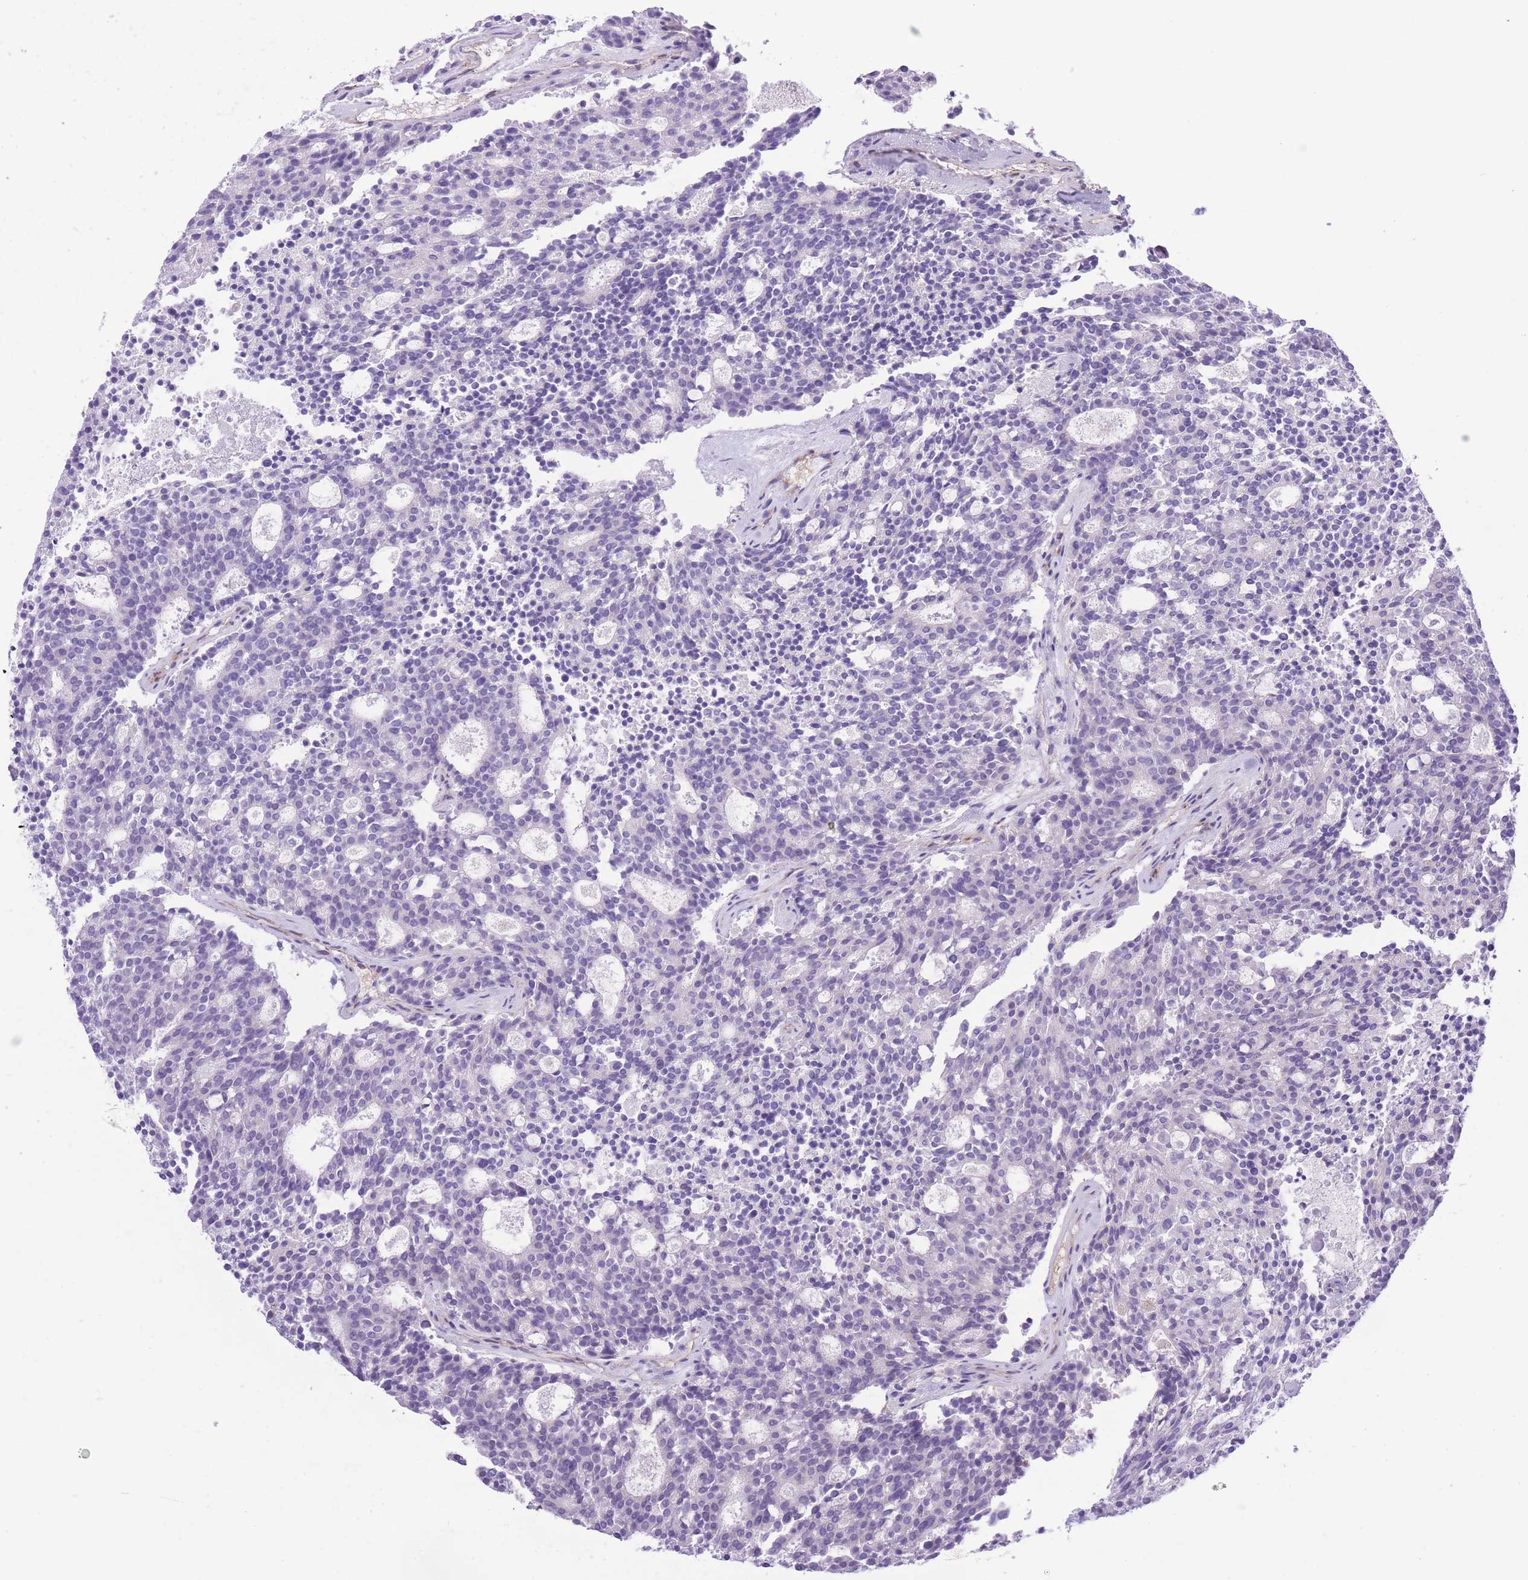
{"staining": {"intensity": "negative", "quantity": "none", "location": "none"}, "tissue": "carcinoid", "cell_type": "Tumor cells", "image_type": "cancer", "snomed": [{"axis": "morphology", "description": "Carcinoid, malignant, NOS"}, {"axis": "topography", "description": "Pancreas"}], "caption": "Immunohistochemistry (IHC) photomicrograph of neoplastic tissue: human carcinoid stained with DAB shows no significant protein expression in tumor cells. Brightfield microscopy of immunohistochemistry stained with DAB (brown) and hematoxylin (blue), captured at high magnification.", "gene": "MEIOSIN", "patient": {"sex": "female", "age": 54}}